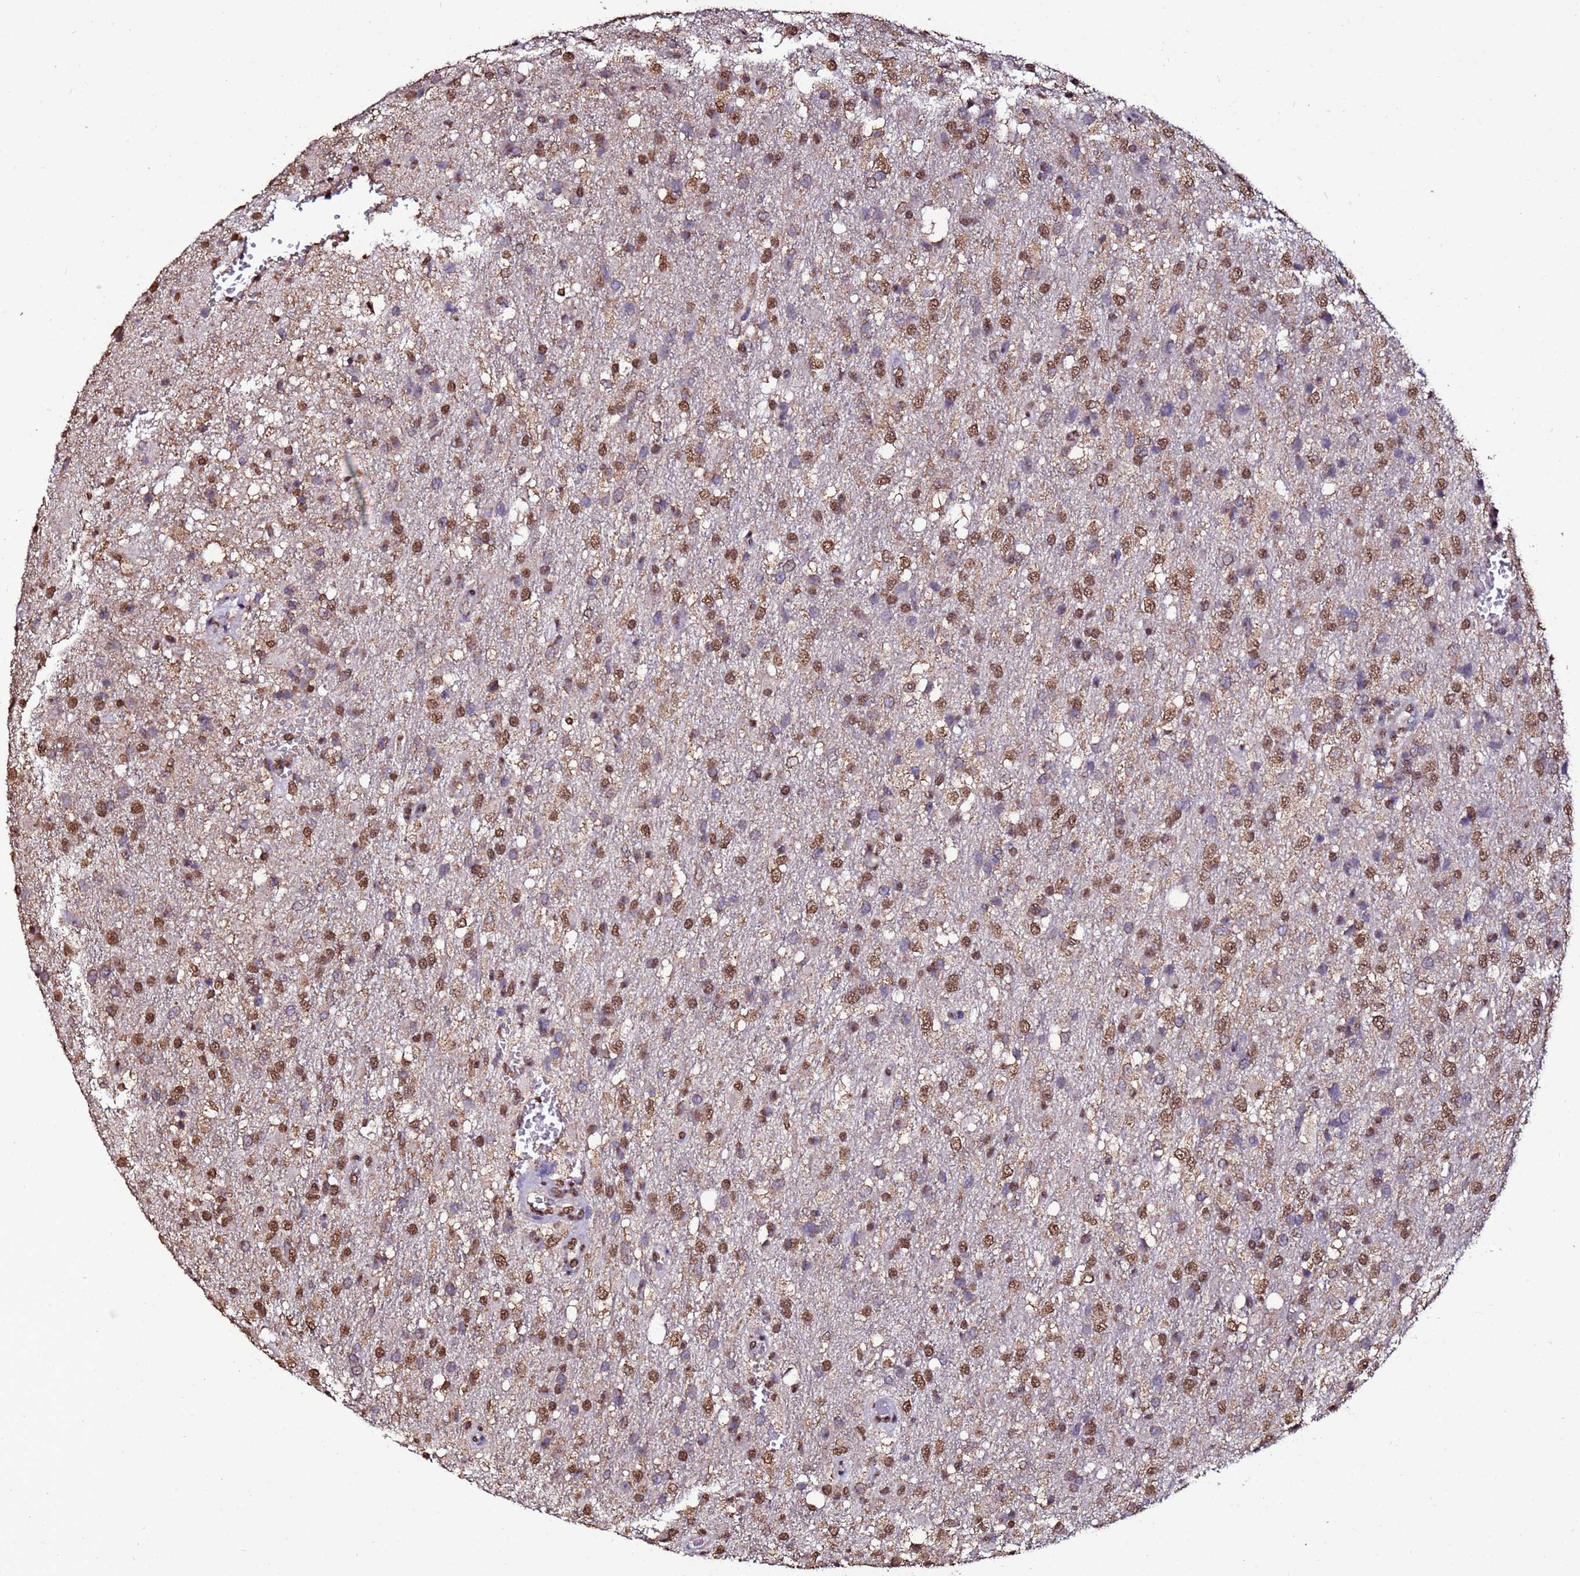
{"staining": {"intensity": "moderate", "quantity": ">75%", "location": "nuclear"}, "tissue": "glioma", "cell_type": "Tumor cells", "image_type": "cancer", "snomed": [{"axis": "morphology", "description": "Glioma, malignant, High grade"}, {"axis": "topography", "description": "Brain"}], "caption": "Tumor cells demonstrate moderate nuclear expression in about >75% of cells in high-grade glioma (malignant).", "gene": "TRIP6", "patient": {"sex": "female", "age": 74}}